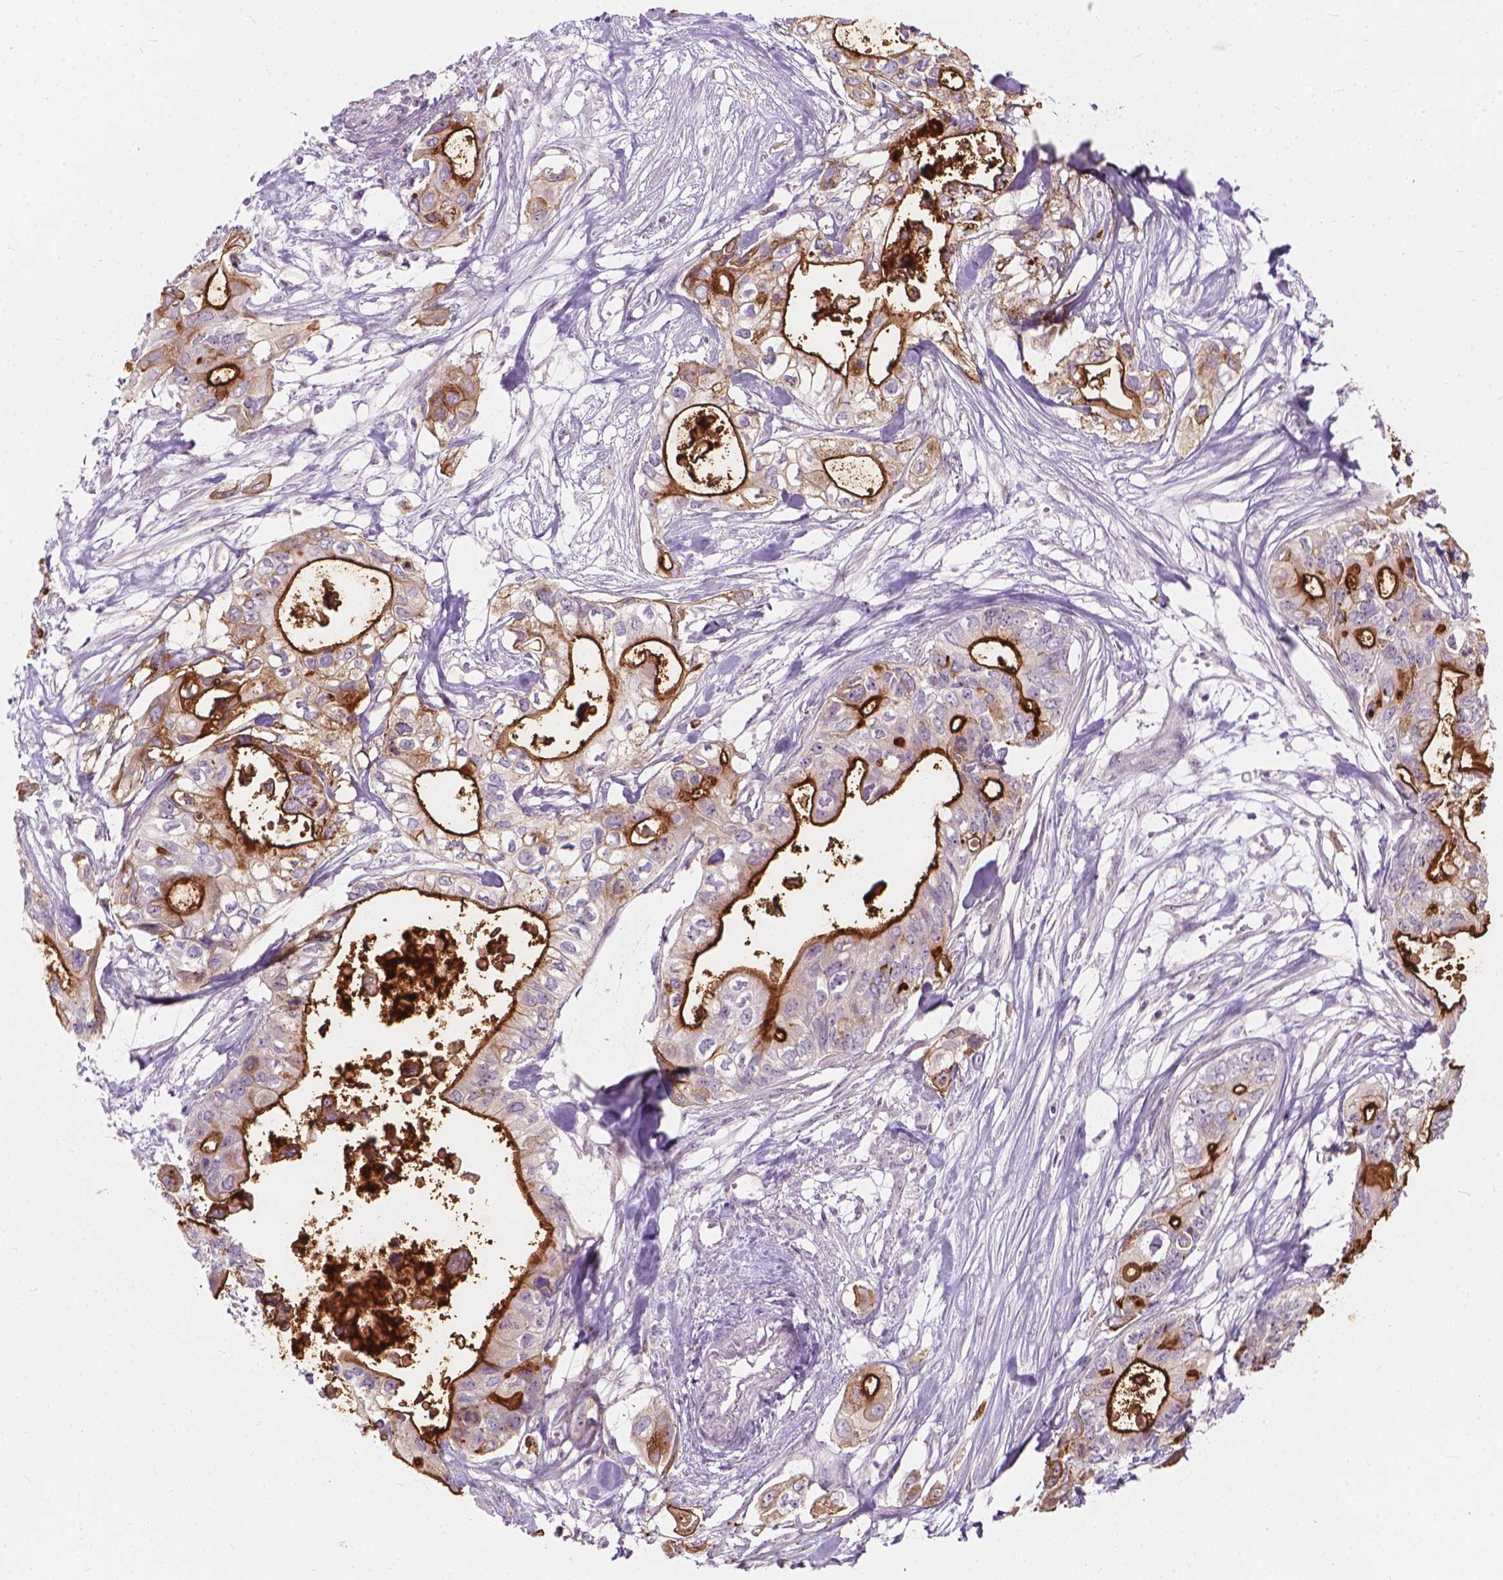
{"staining": {"intensity": "strong", "quantity": "25%-75%", "location": "cytoplasmic/membranous"}, "tissue": "pancreatic cancer", "cell_type": "Tumor cells", "image_type": "cancer", "snomed": [{"axis": "morphology", "description": "Adenocarcinoma, NOS"}, {"axis": "topography", "description": "Pancreas"}], "caption": "Adenocarcinoma (pancreatic) was stained to show a protein in brown. There is high levels of strong cytoplasmic/membranous expression in approximately 25%-75% of tumor cells.", "gene": "GPRC5A", "patient": {"sex": "female", "age": 63}}